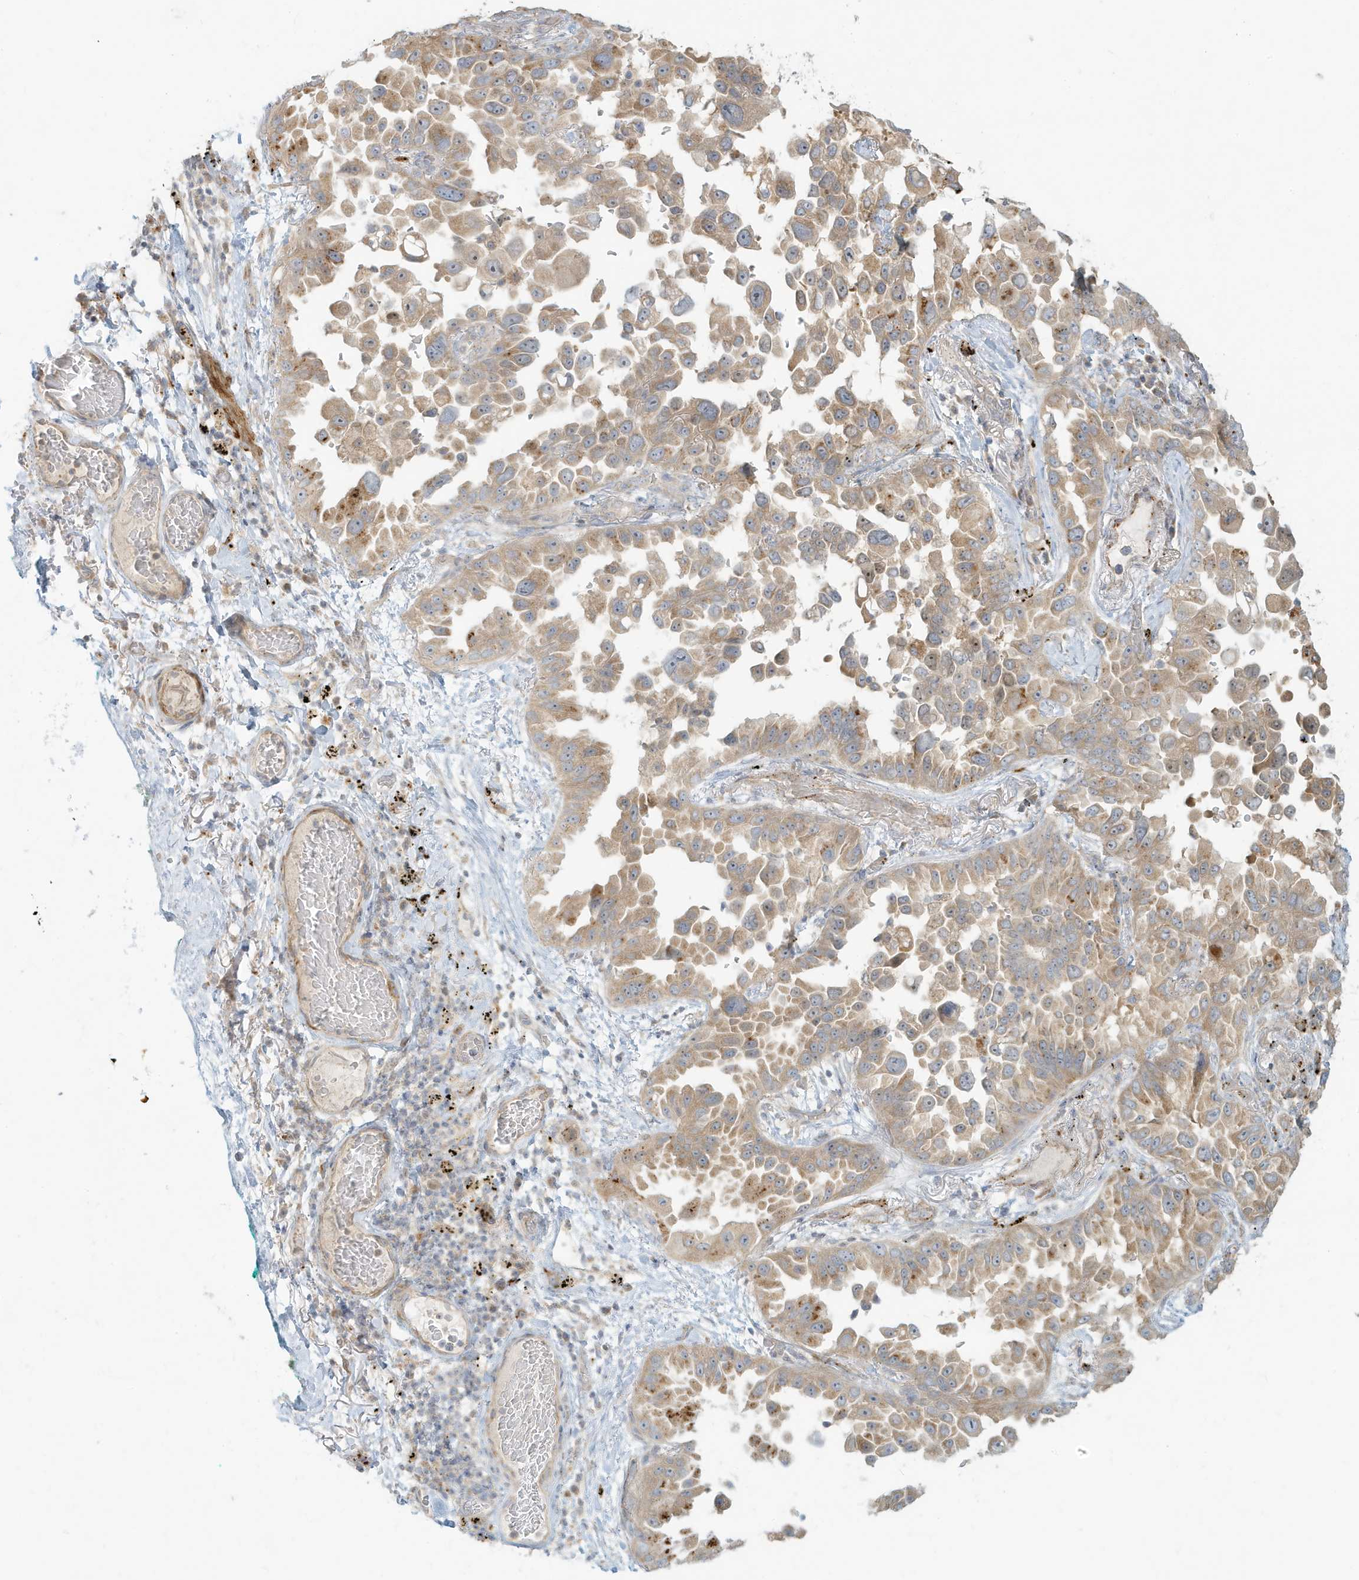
{"staining": {"intensity": "moderate", "quantity": ">75%", "location": "cytoplasmic/membranous"}, "tissue": "lung cancer", "cell_type": "Tumor cells", "image_type": "cancer", "snomed": [{"axis": "morphology", "description": "Adenocarcinoma, NOS"}, {"axis": "topography", "description": "Lung"}], "caption": "Lung cancer tissue shows moderate cytoplasmic/membranous staining in about >75% of tumor cells, visualized by immunohistochemistry.", "gene": "MCOLN1", "patient": {"sex": "female", "age": 67}}